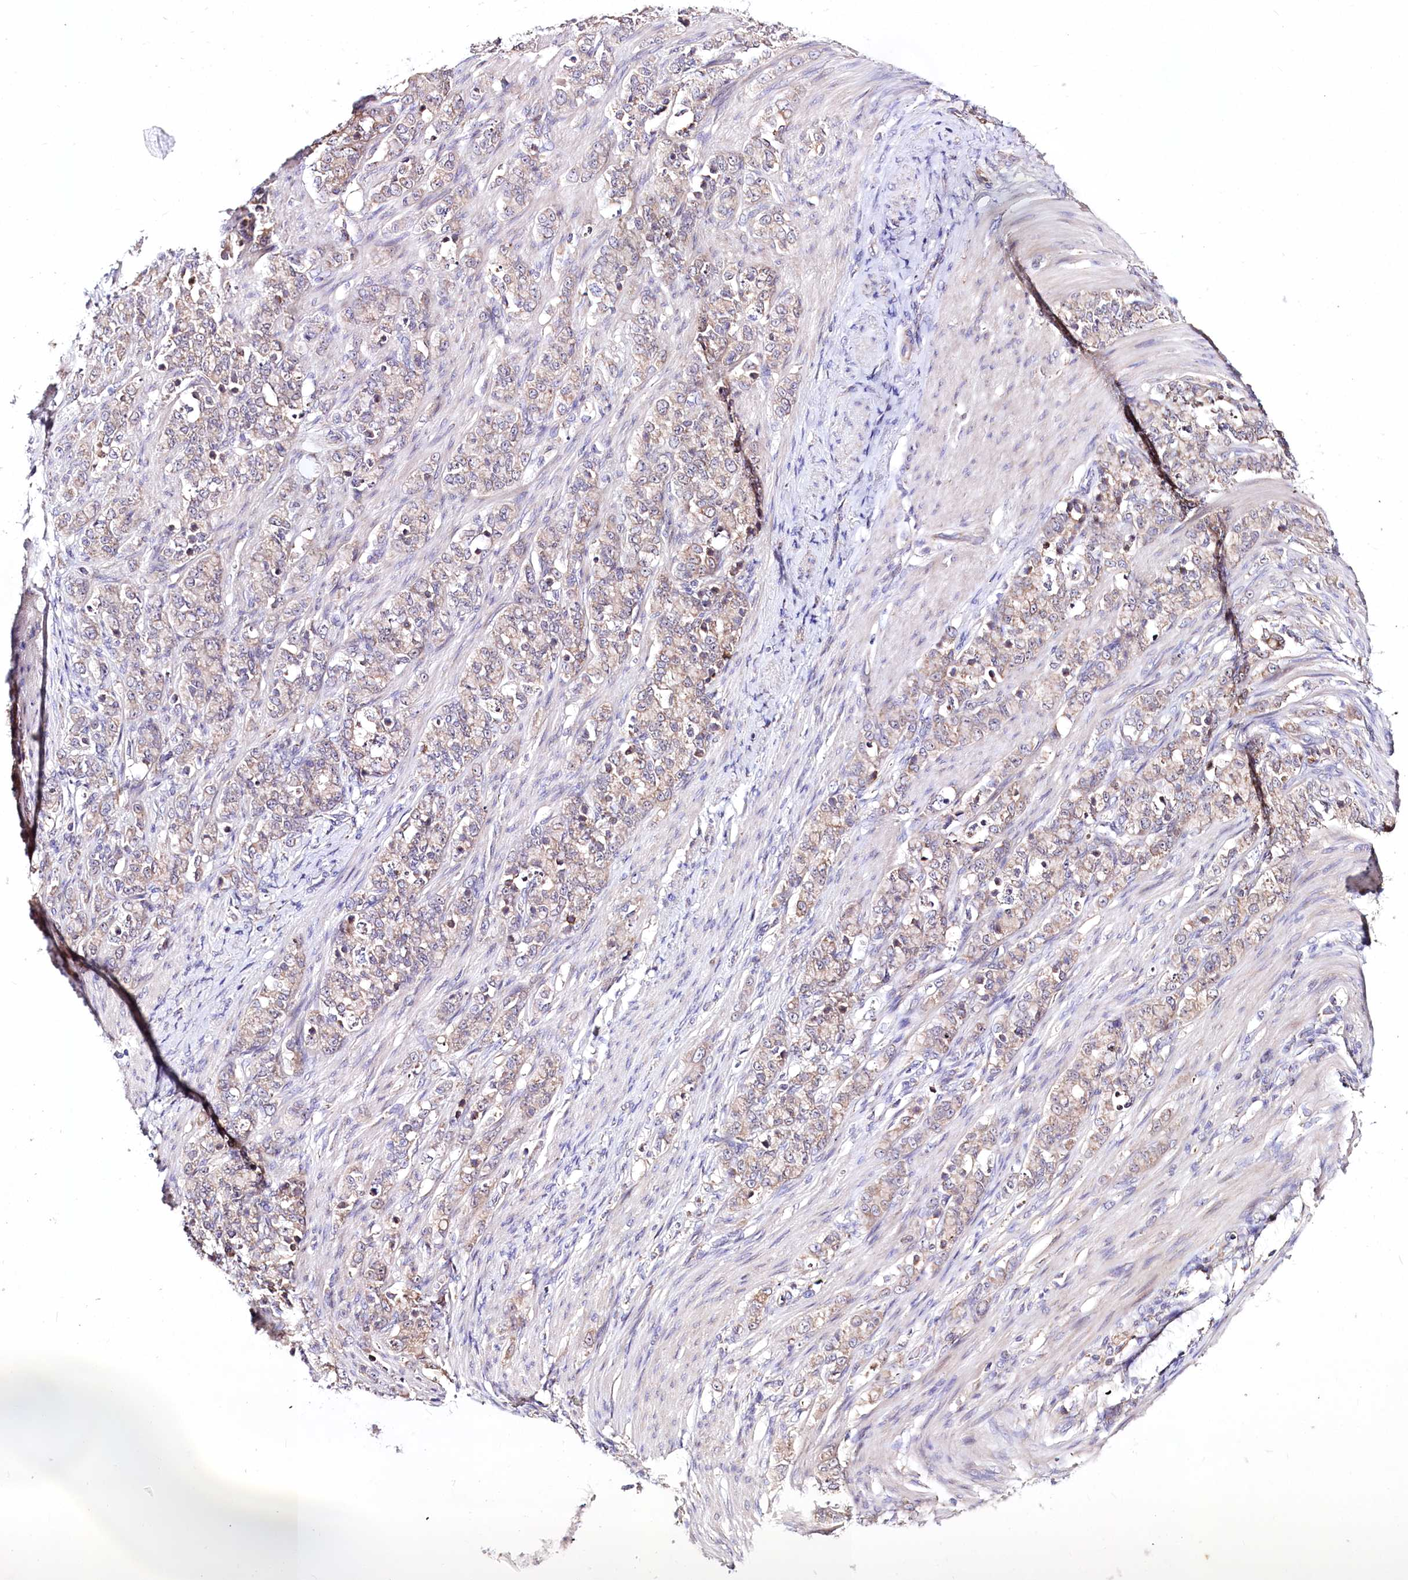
{"staining": {"intensity": "weak", "quantity": ">75%", "location": "cytoplasmic/membranous"}, "tissue": "stomach cancer", "cell_type": "Tumor cells", "image_type": "cancer", "snomed": [{"axis": "morphology", "description": "Adenocarcinoma, NOS"}, {"axis": "topography", "description": "Stomach"}], "caption": "This histopathology image reveals stomach adenocarcinoma stained with immunohistochemistry to label a protein in brown. The cytoplasmic/membranous of tumor cells show weak positivity for the protein. Nuclei are counter-stained blue.", "gene": "ATE1", "patient": {"sex": "female", "age": 79}}